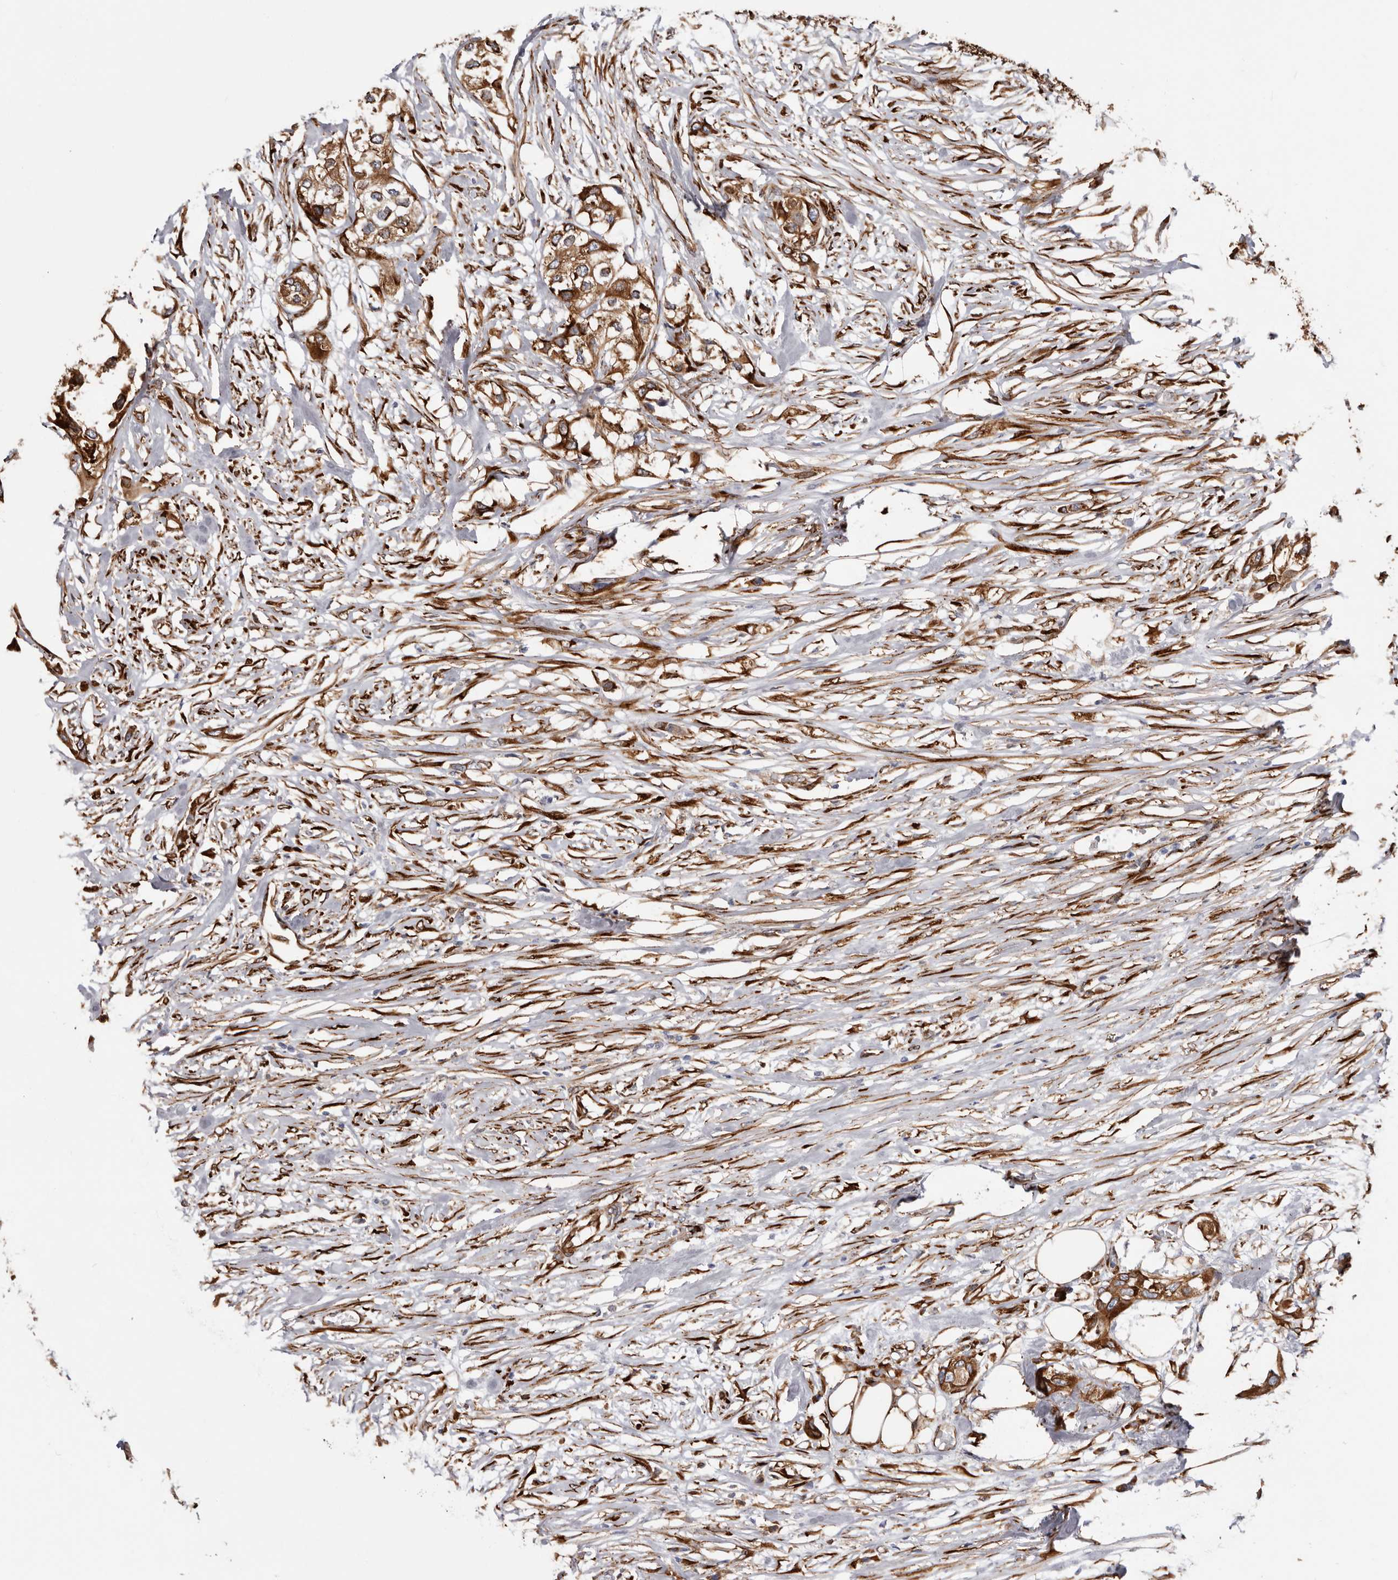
{"staining": {"intensity": "moderate", "quantity": ">75%", "location": "cytoplasmic/membranous"}, "tissue": "urothelial cancer", "cell_type": "Tumor cells", "image_type": "cancer", "snomed": [{"axis": "morphology", "description": "Urothelial carcinoma, High grade"}, {"axis": "topography", "description": "Urinary bladder"}], "caption": "The image demonstrates immunohistochemical staining of urothelial carcinoma (high-grade). There is moderate cytoplasmic/membranous positivity is present in approximately >75% of tumor cells.", "gene": "SEMA3E", "patient": {"sex": "male", "age": 64}}